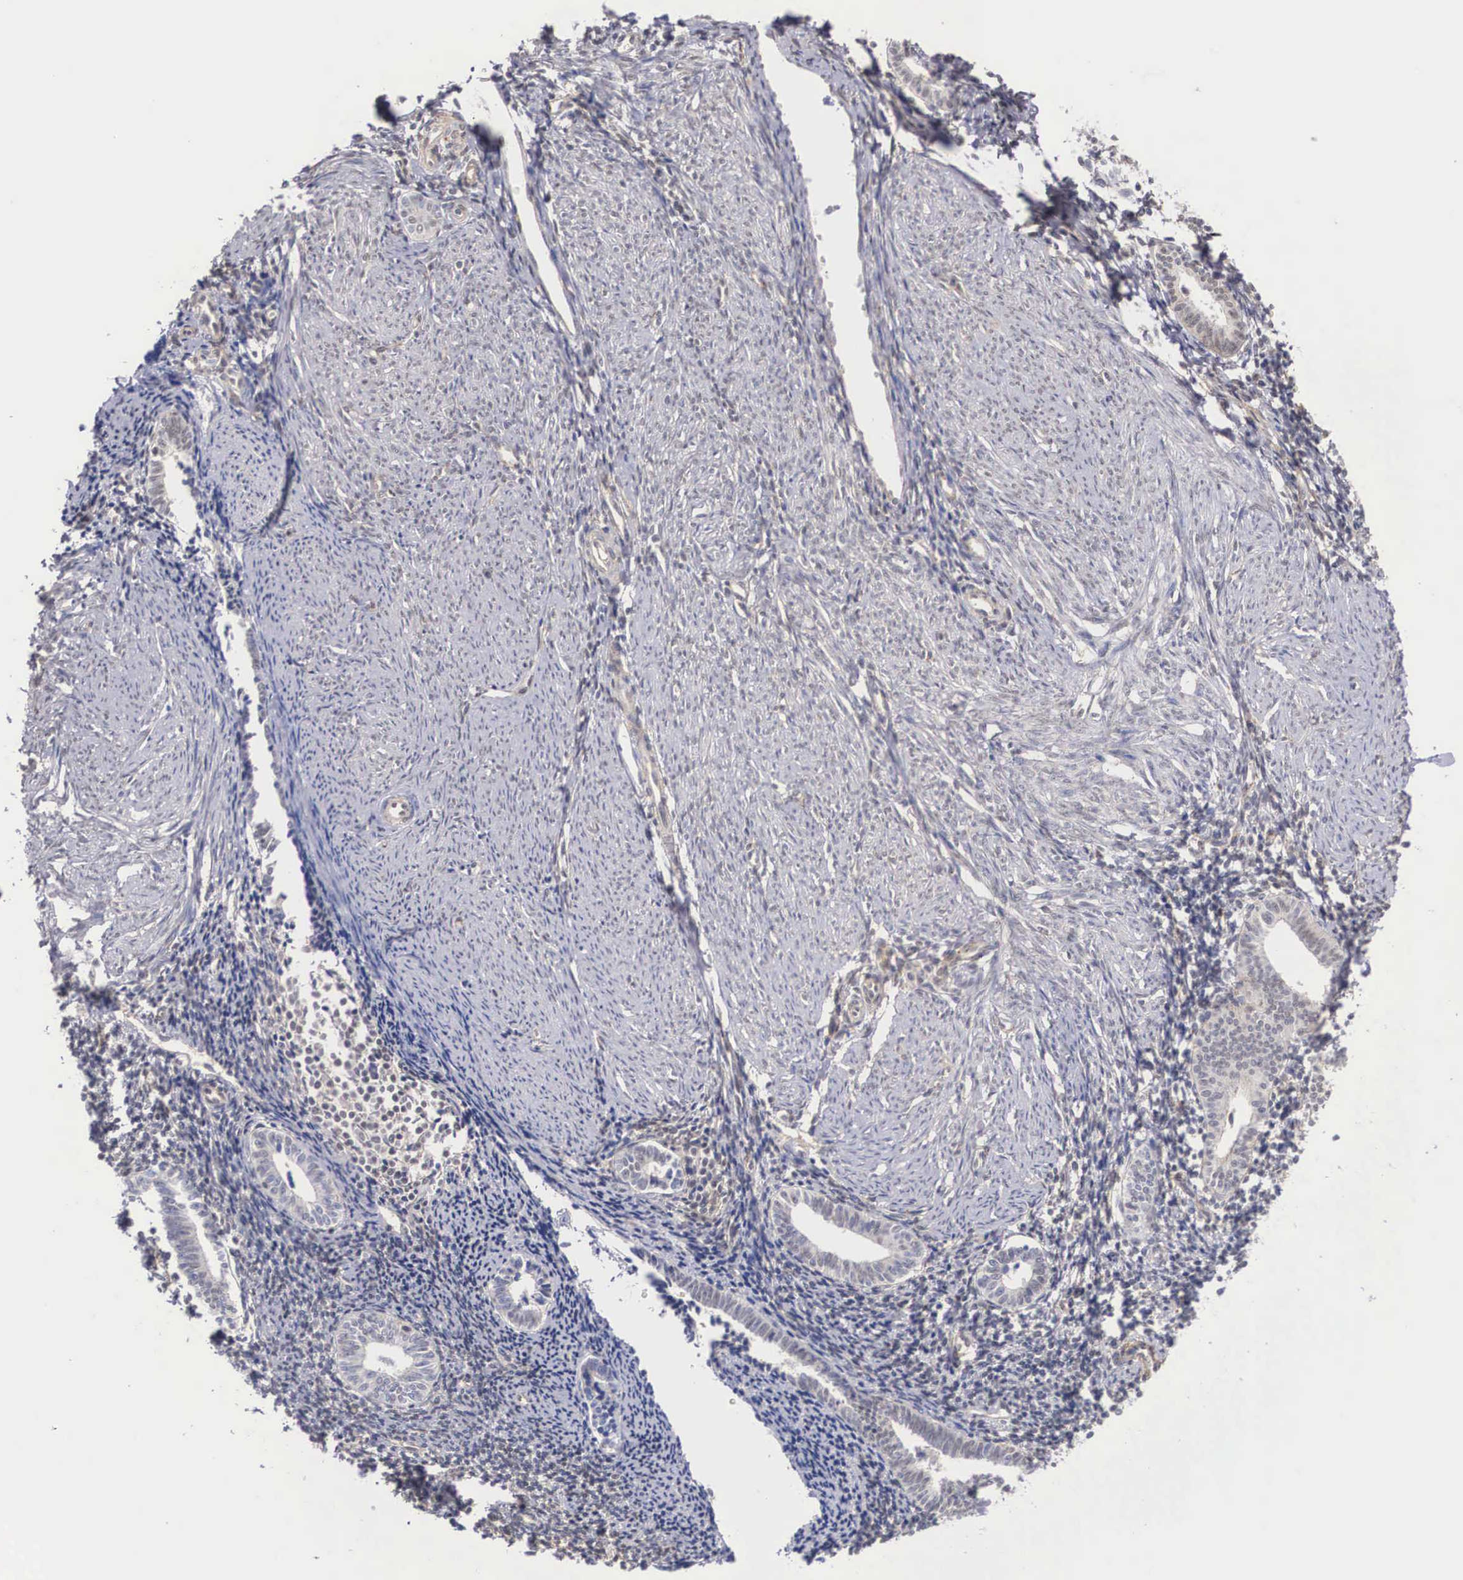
{"staining": {"intensity": "weak", "quantity": "<25%", "location": "cytoplasmic/membranous"}, "tissue": "endometrium", "cell_type": "Cells in endometrial stroma", "image_type": "normal", "snomed": [{"axis": "morphology", "description": "Normal tissue, NOS"}, {"axis": "topography", "description": "Endometrium"}], "caption": "Photomicrograph shows no protein expression in cells in endometrial stroma of benign endometrium.", "gene": "NR4A2", "patient": {"sex": "female", "age": 52}}